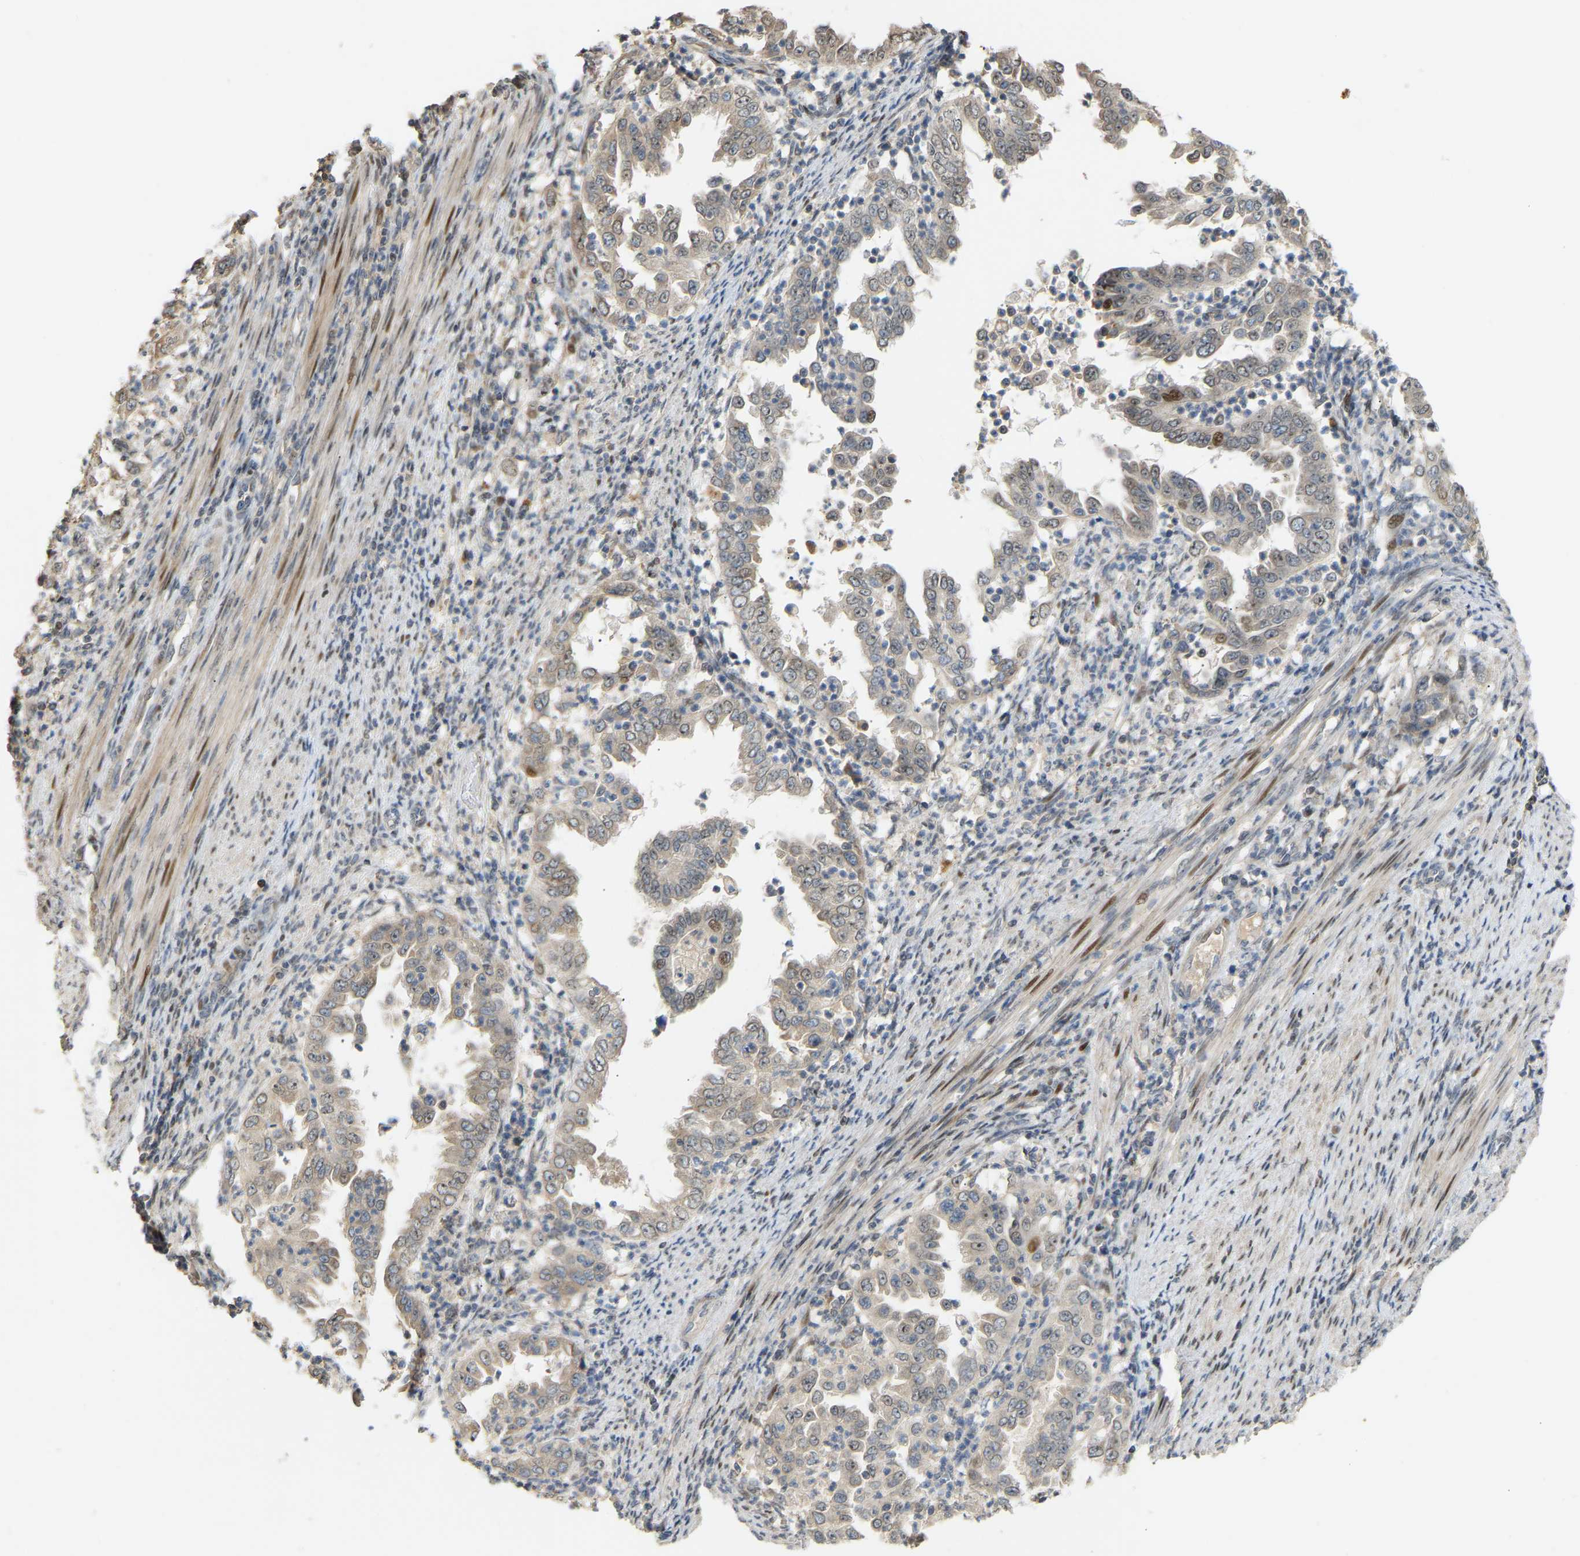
{"staining": {"intensity": "weak", "quantity": "25%-75%", "location": "cytoplasmic/membranous"}, "tissue": "endometrial cancer", "cell_type": "Tumor cells", "image_type": "cancer", "snomed": [{"axis": "morphology", "description": "Adenocarcinoma, NOS"}, {"axis": "topography", "description": "Endometrium"}], "caption": "About 25%-75% of tumor cells in human endometrial adenocarcinoma demonstrate weak cytoplasmic/membranous protein expression as visualized by brown immunohistochemical staining.", "gene": "PTPN4", "patient": {"sex": "female", "age": 85}}